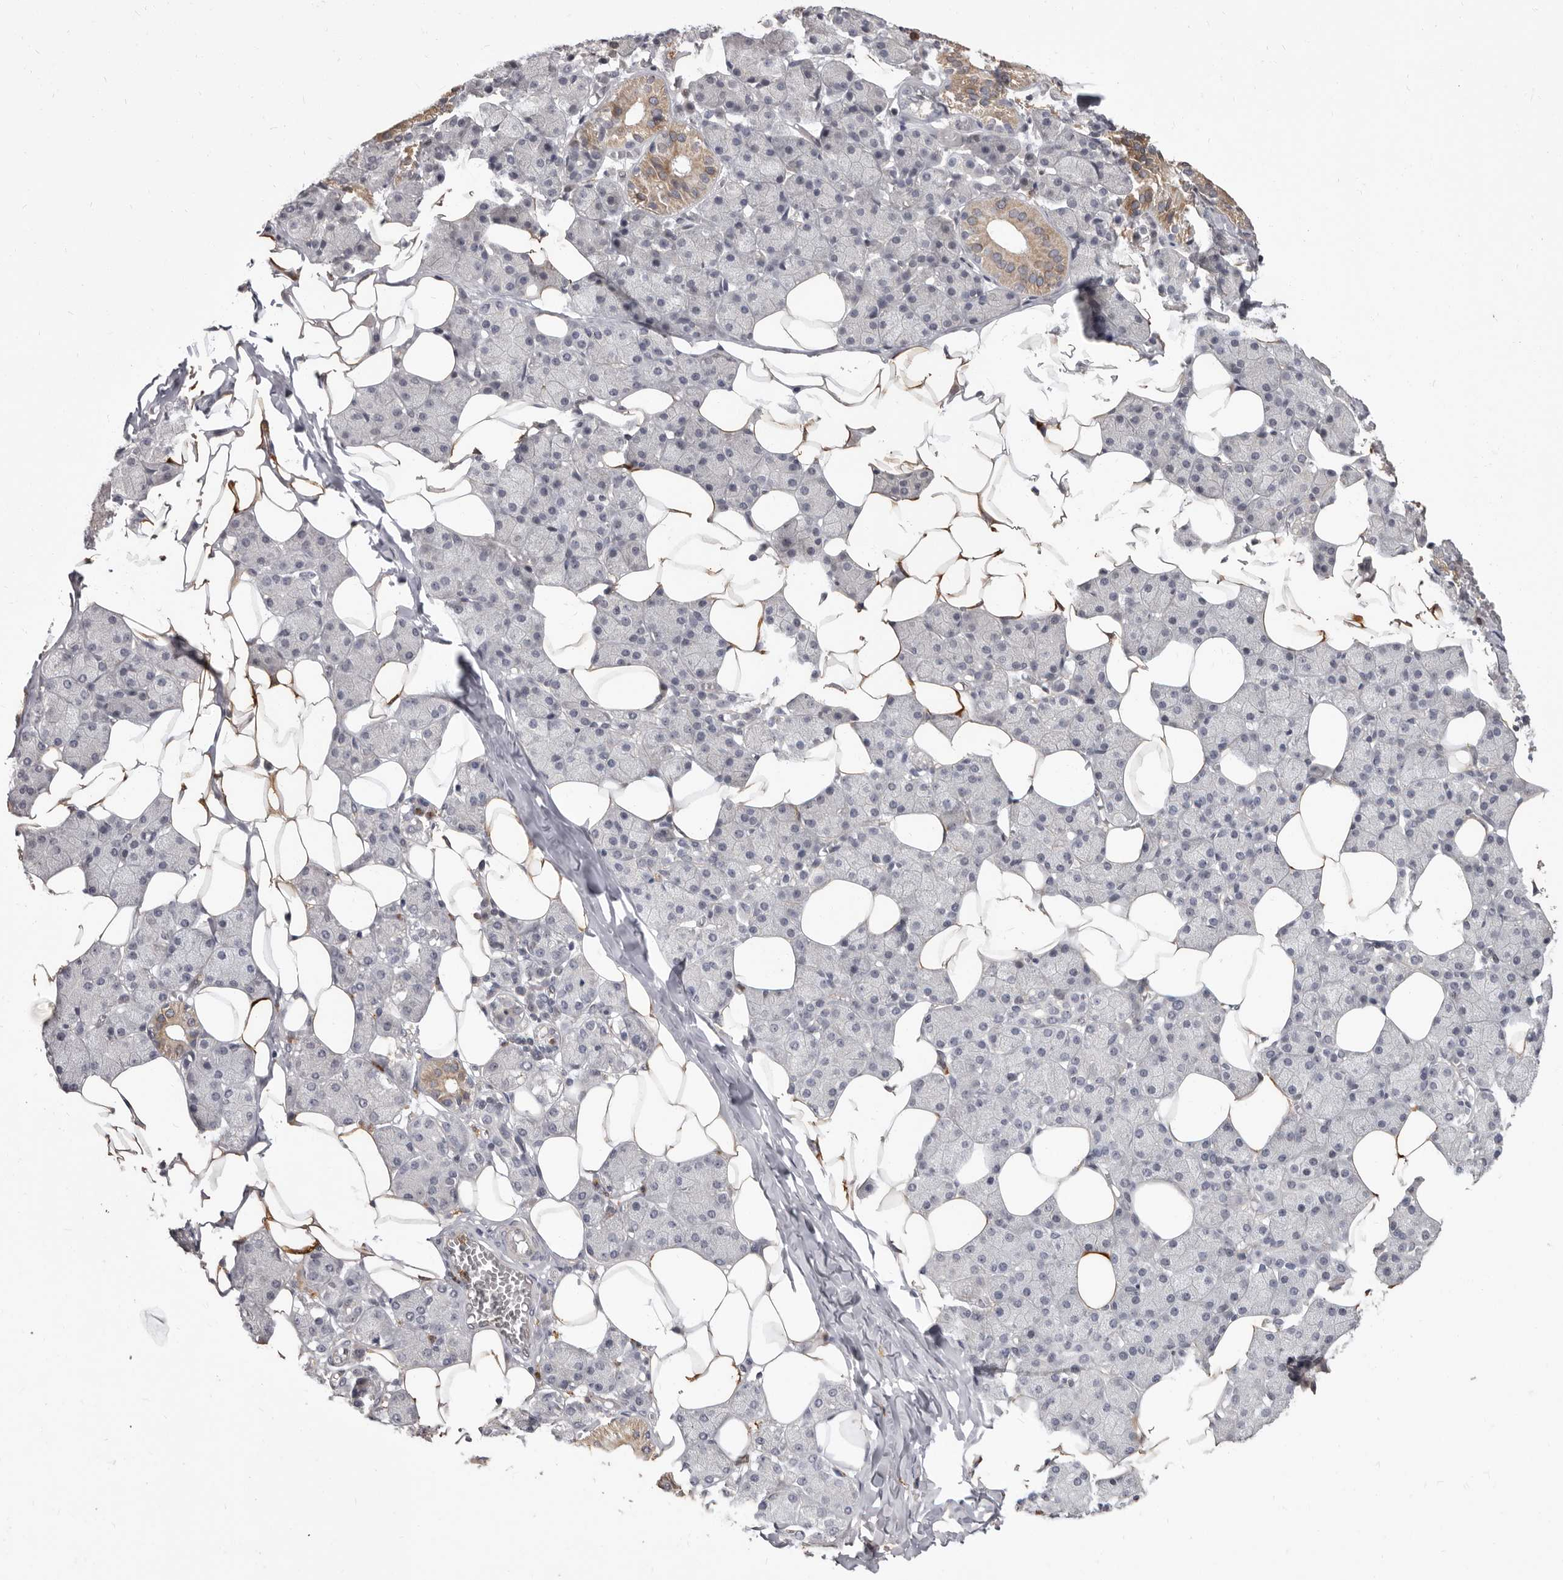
{"staining": {"intensity": "moderate", "quantity": "<25%", "location": "cytoplasmic/membranous"}, "tissue": "salivary gland", "cell_type": "Glandular cells", "image_type": "normal", "snomed": [{"axis": "morphology", "description": "Normal tissue, NOS"}, {"axis": "topography", "description": "Salivary gland"}], "caption": "Benign salivary gland exhibits moderate cytoplasmic/membranous expression in about <25% of glandular cells.", "gene": "ACLY", "patient": {"sex": "female", "age": 33}}